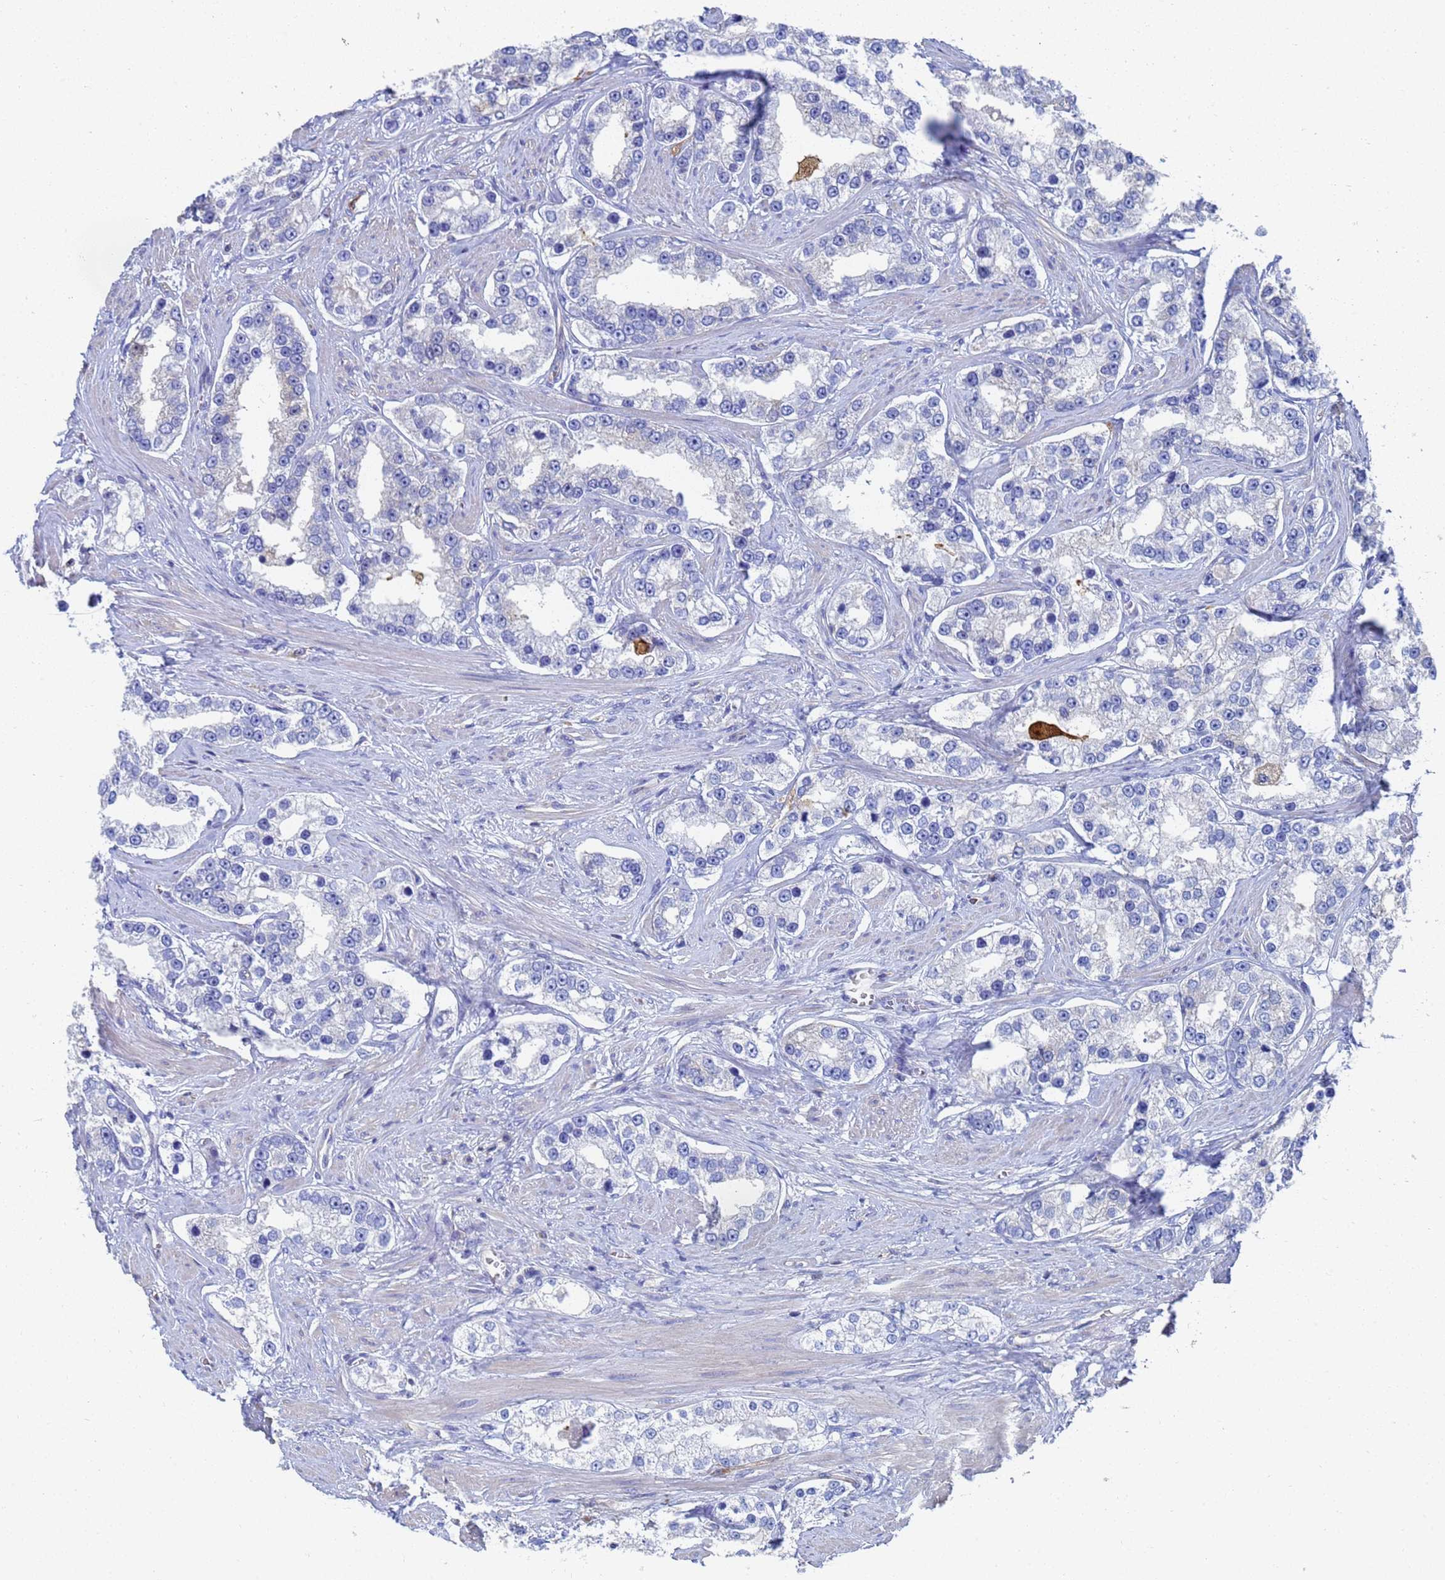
{"staining": {"intensity": "negative", "quantity": "none", "location": "none"}, "tissue": "prostate cancer", "cell_type": "Tumor cells", "image_type": "cancer", "snomed": [{"axis": "morphology", "description": "Normal tissue, NOS"}, {"axis": "morphology", "description": "Adenocarcinoma, High grade"}, {"axis": "topography", "description": "Prostate"}], "caption": "Prostate cancer (adenocarcinoma (high-grade)) stained for a protein using IHC demonstrates no expression tumor cells.", "gene": "GCHFR", "patient": {"sex": "male", "age": 83}}